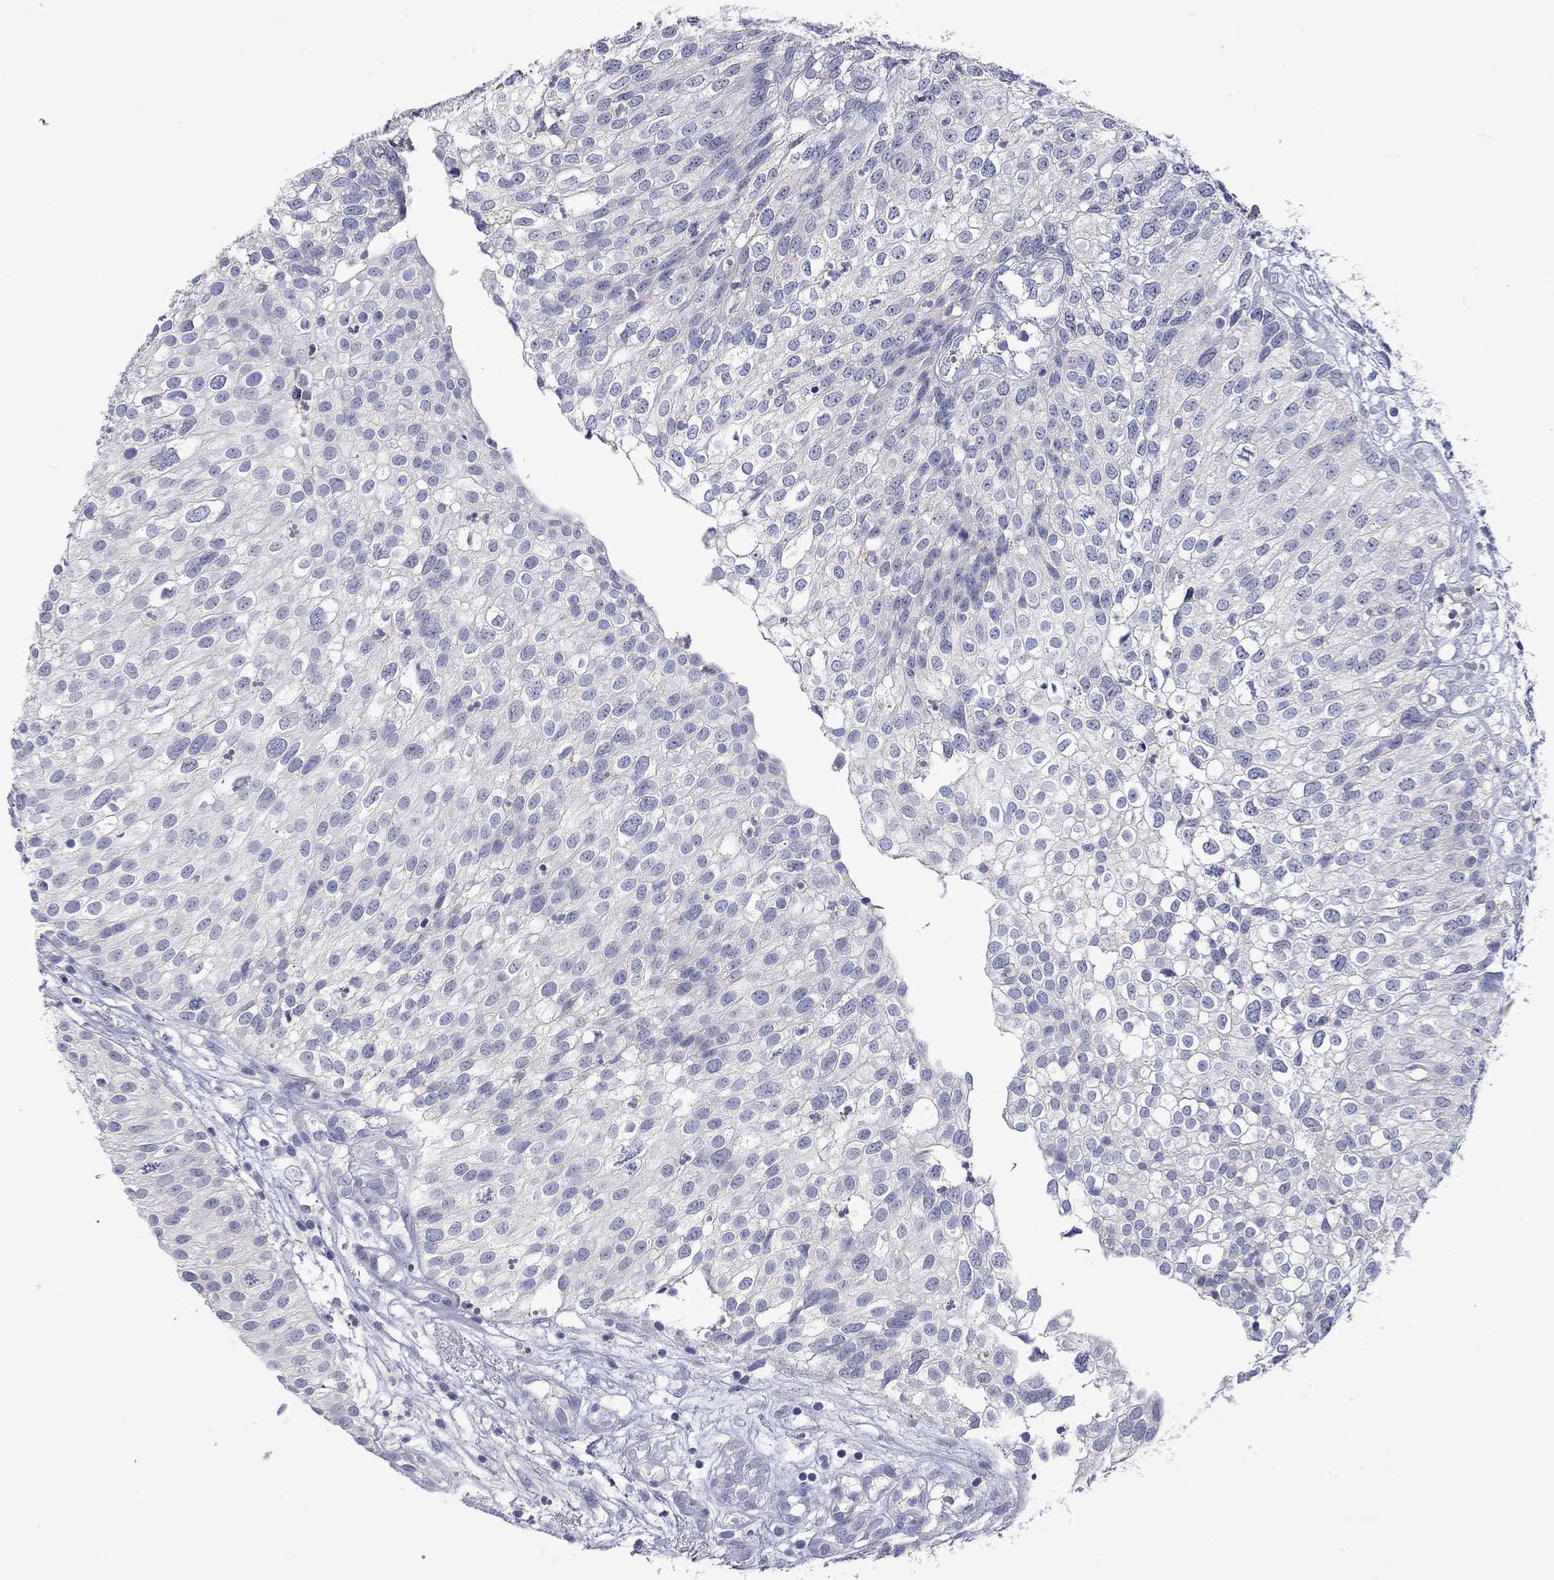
{"staining": {"intensity": "negative", "quantity": "none", "location": "none"}, "tissue": "urothelial cancer", "cell_type": "Tumor cells", "image_type": "cancer", "snomed": [{"axis": "morphology", "description": "Urothelial carcinoma, High grade"}, {"axis": "topography", "description": "Urinary bladder"}], "caption": "Immunohistochemistry micrograph of urothelial carcinoma (high-grade) stained for a protein (brown), which exhibits no expression in tumor cells. (Immunohistochemistry, brightfield microscopy, high magnification).", "gene": "LRFN4", "patient": {"sex": "female", "age": 79}}